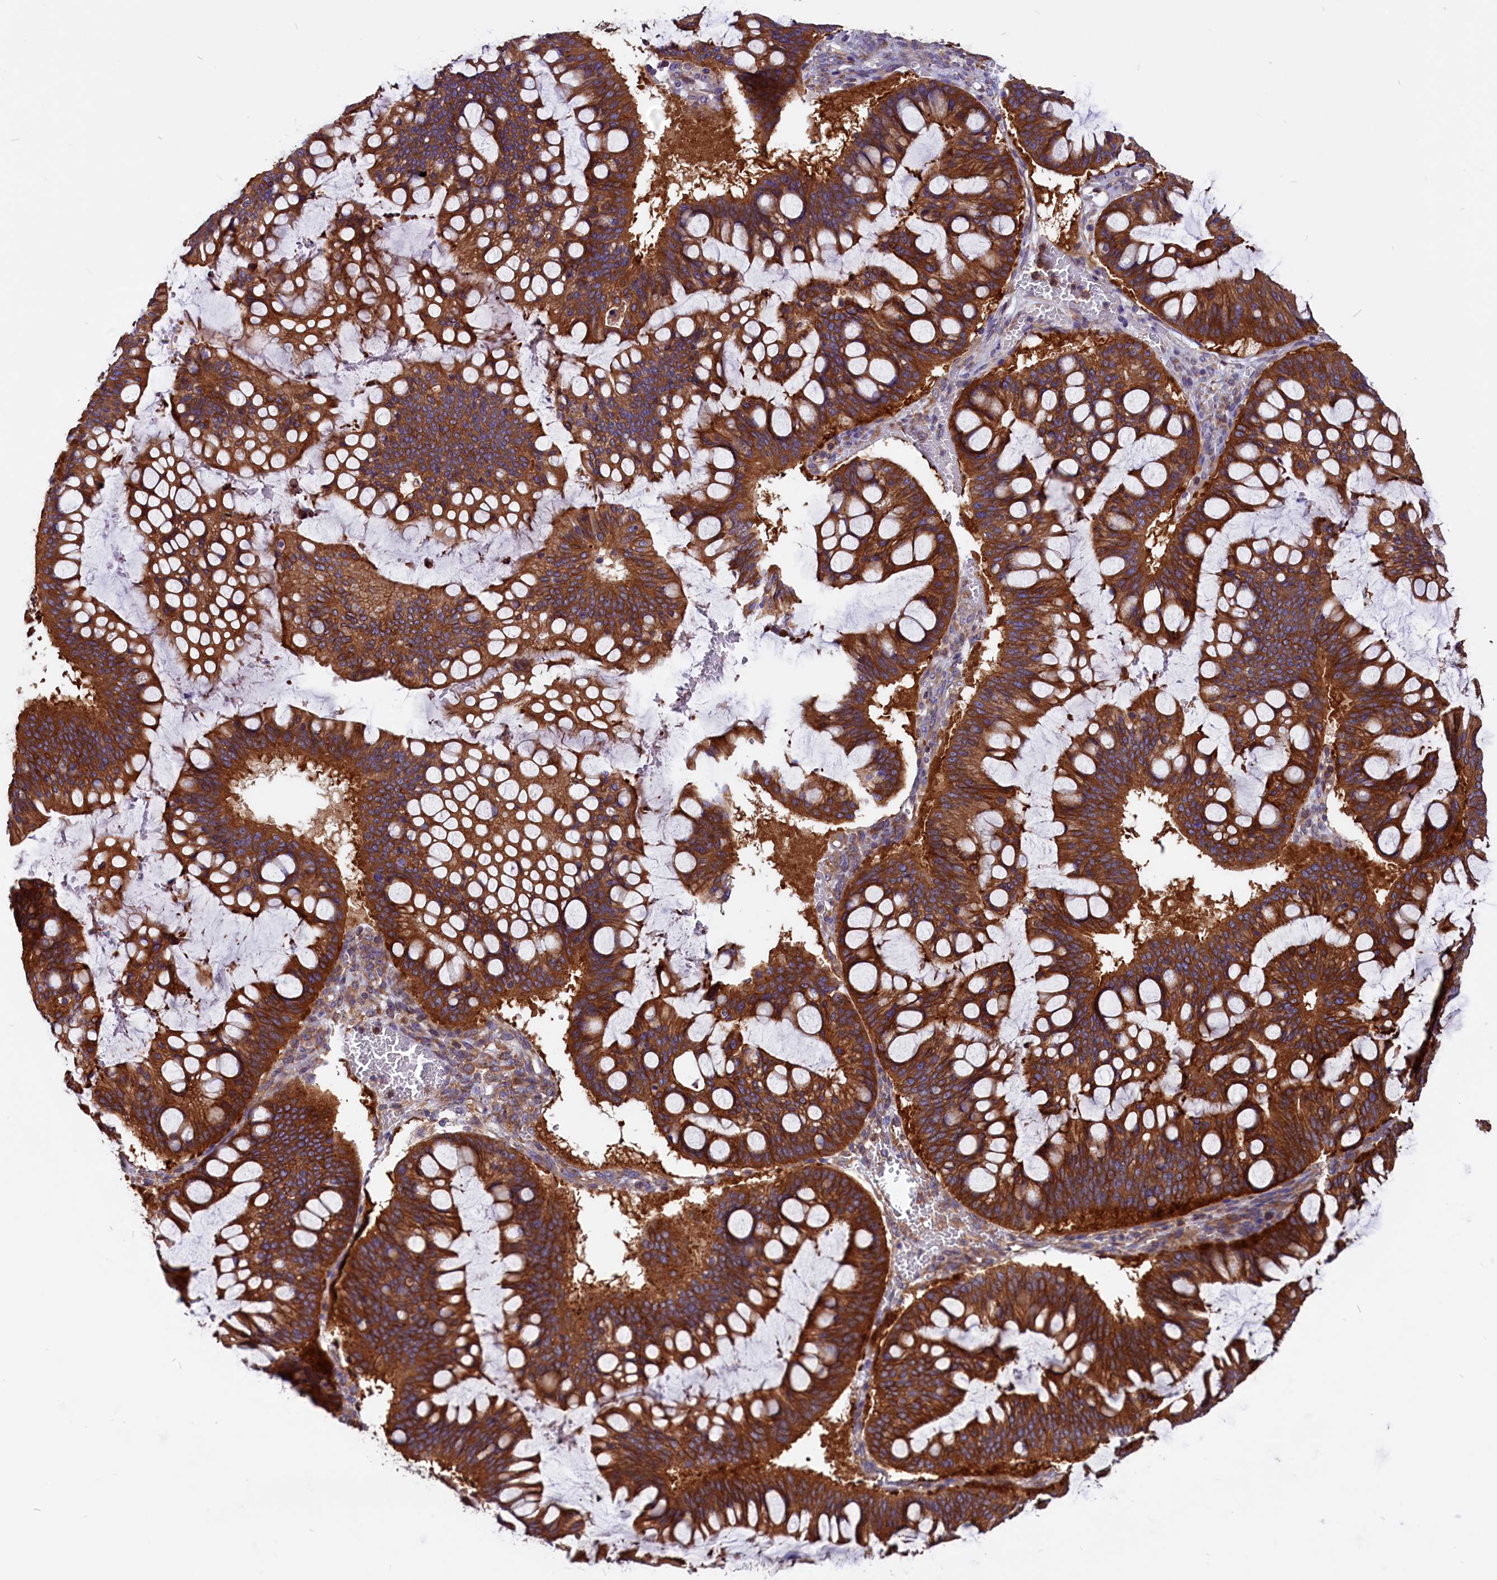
{"staining": {"intensity": "strong", "quantity": ">75%", "location": "cytoplasmic/membranous"}, "tissue": "ovarian cancer", "cell_type": "Tumor cells", "image_type": "cancer", "snomed": [{"axis": "morphology", "description": "Cystadenocarcinoma, mucinous, NOS"}, {"axis": "topography", "description": "Ovary"}], "caption": "Tumor cells show strong cytoplasmic/membranous expression in approximately >75% of cells in ovarian cancer (mucinous cystadenocarcinoma).", "gene": "EIF3G", "patient": {"sex": "female", "age": 73}}